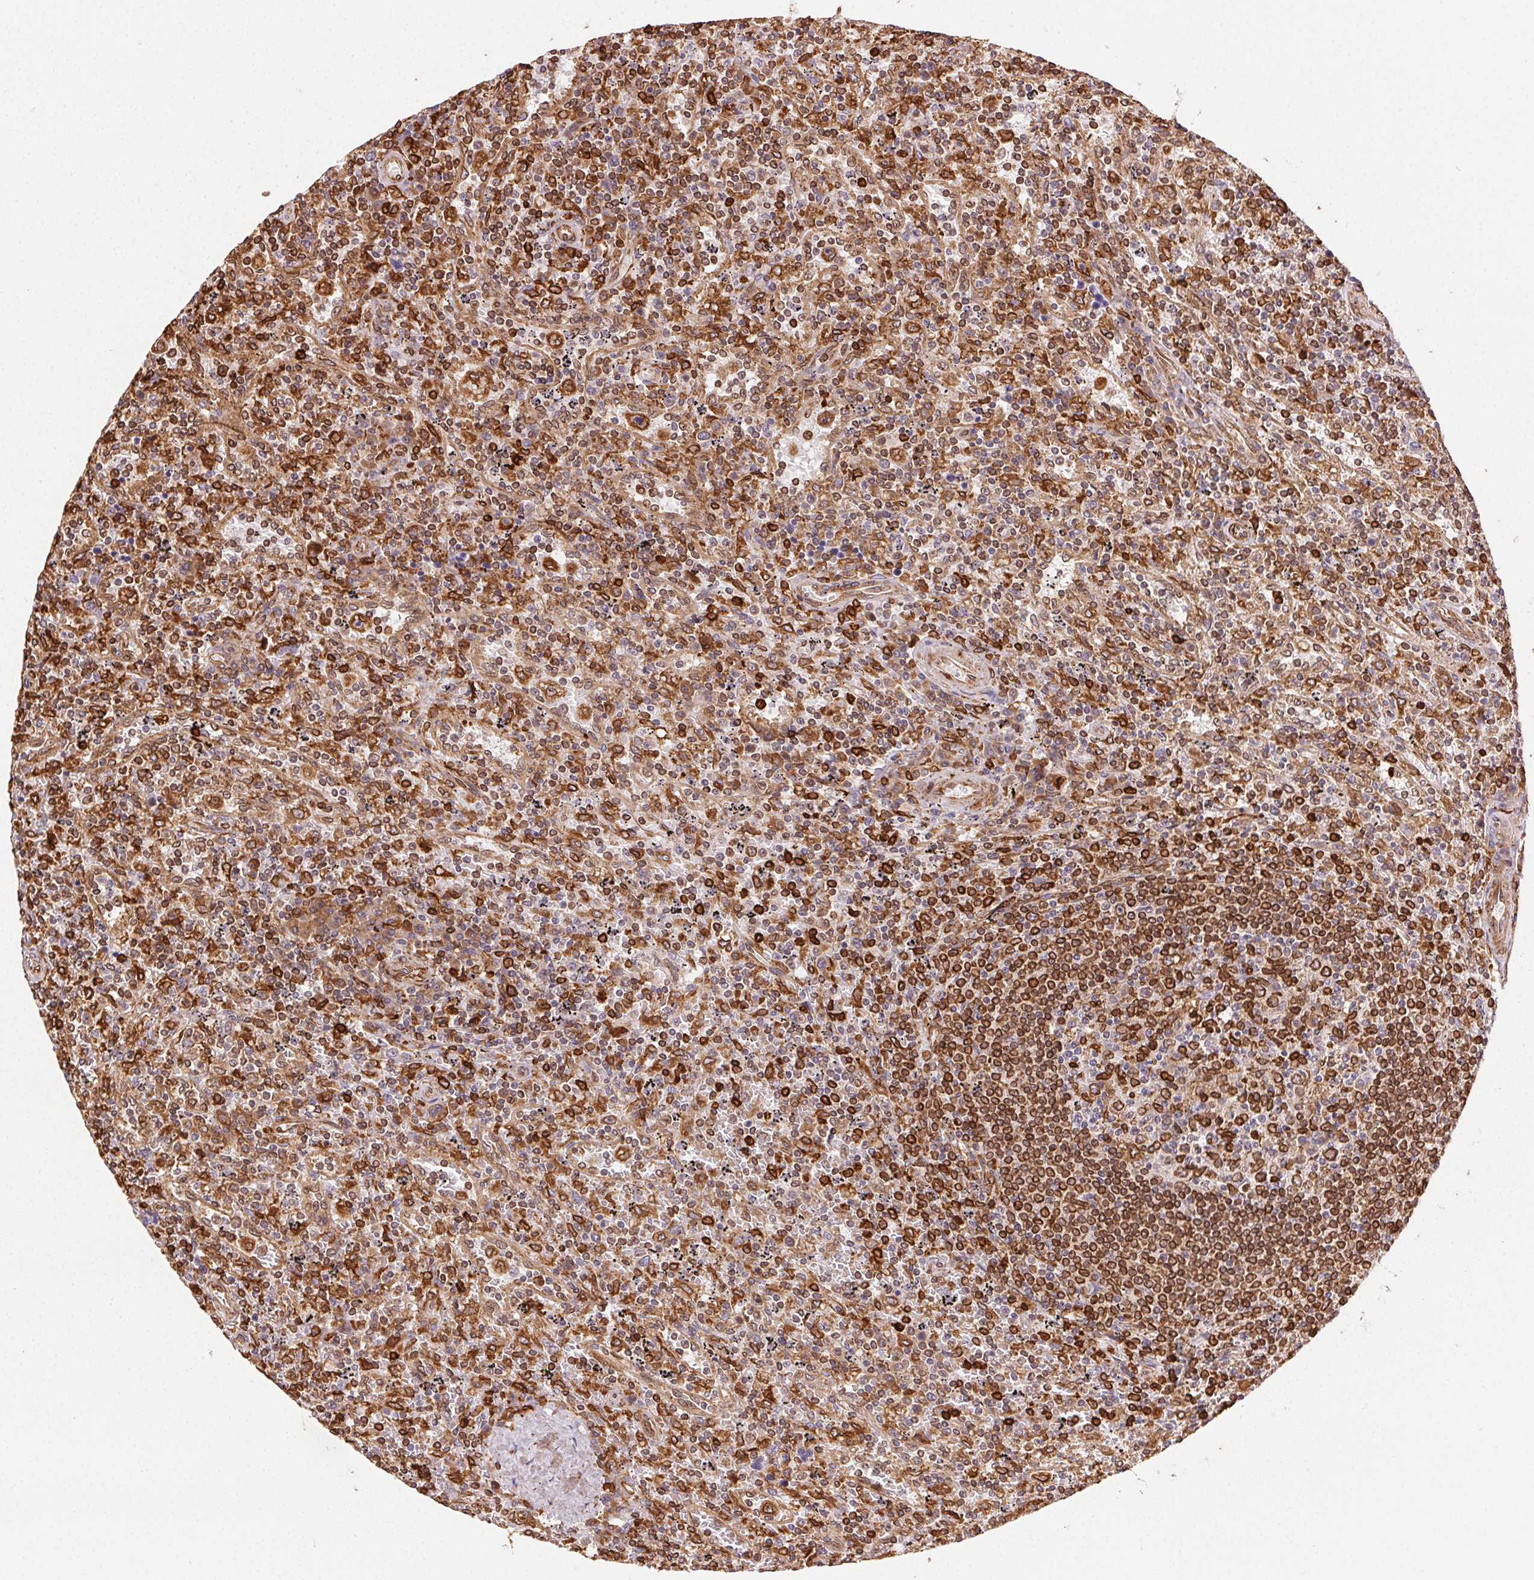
{"staining": {"intensity": "strong", "quantity": "25%-75%", "location": "cytoplasmic/membranous"}, "tissue": "lymphoma", "cell_type": "Tumor cells", "image_type": "cancer", "snomed": [{"axis": "morphology", "description": "Malignant lymphoma, non-Hodgkin's type, Low grade"}, {"axis": "topography", "description": "Spleen"}], "caption": "High-power microscopy captured an immunohistochemistry histopathology image of low-grade malignant lymphoma, non-Hodgkin's type, revealing strong cytoplasmic/membranous expression in approximately 25%-75% of tumor cells.", "gene": "RNASET2", "patient": {"sex": "male", "age": 62}}